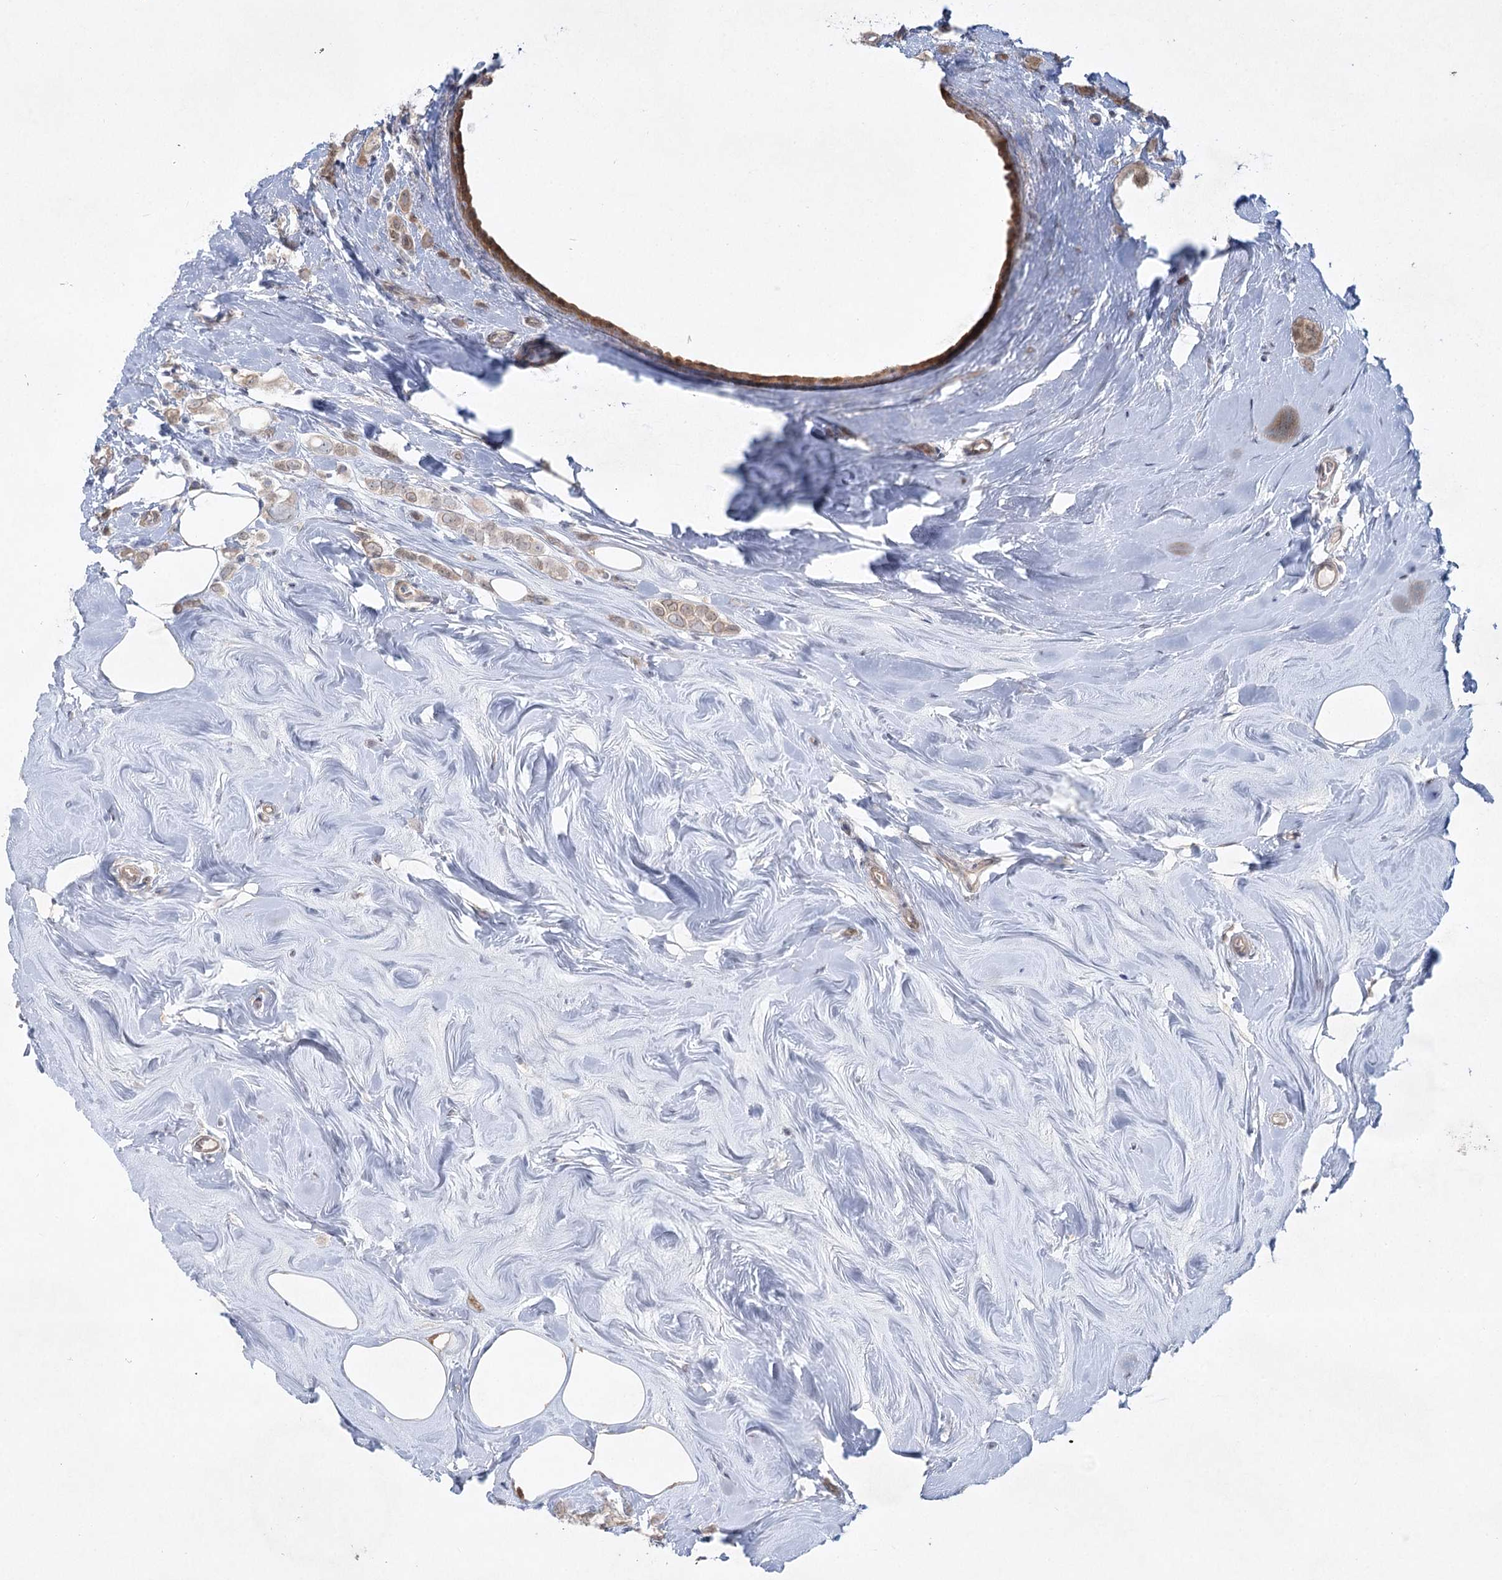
{"staining": {"intensity": "weak", "quantity": "25%-75%", "location": "cytoplasmic/membranous"}, "tissue": "breast cancer", "cell_type": "Tumor cells", "image_type": "cancer", "snomed": [{"axis": "morphology", "description": "Lobular carcinoma"}, {"axis": "topography", "description": "Breast"}], "caption": "Breast cancer (lobular carcinoma) stained with a protein marker reveals weak staining in tumor cells.", "gene": "AAMDC", "patient": {"sex": "female", "age": 47}}